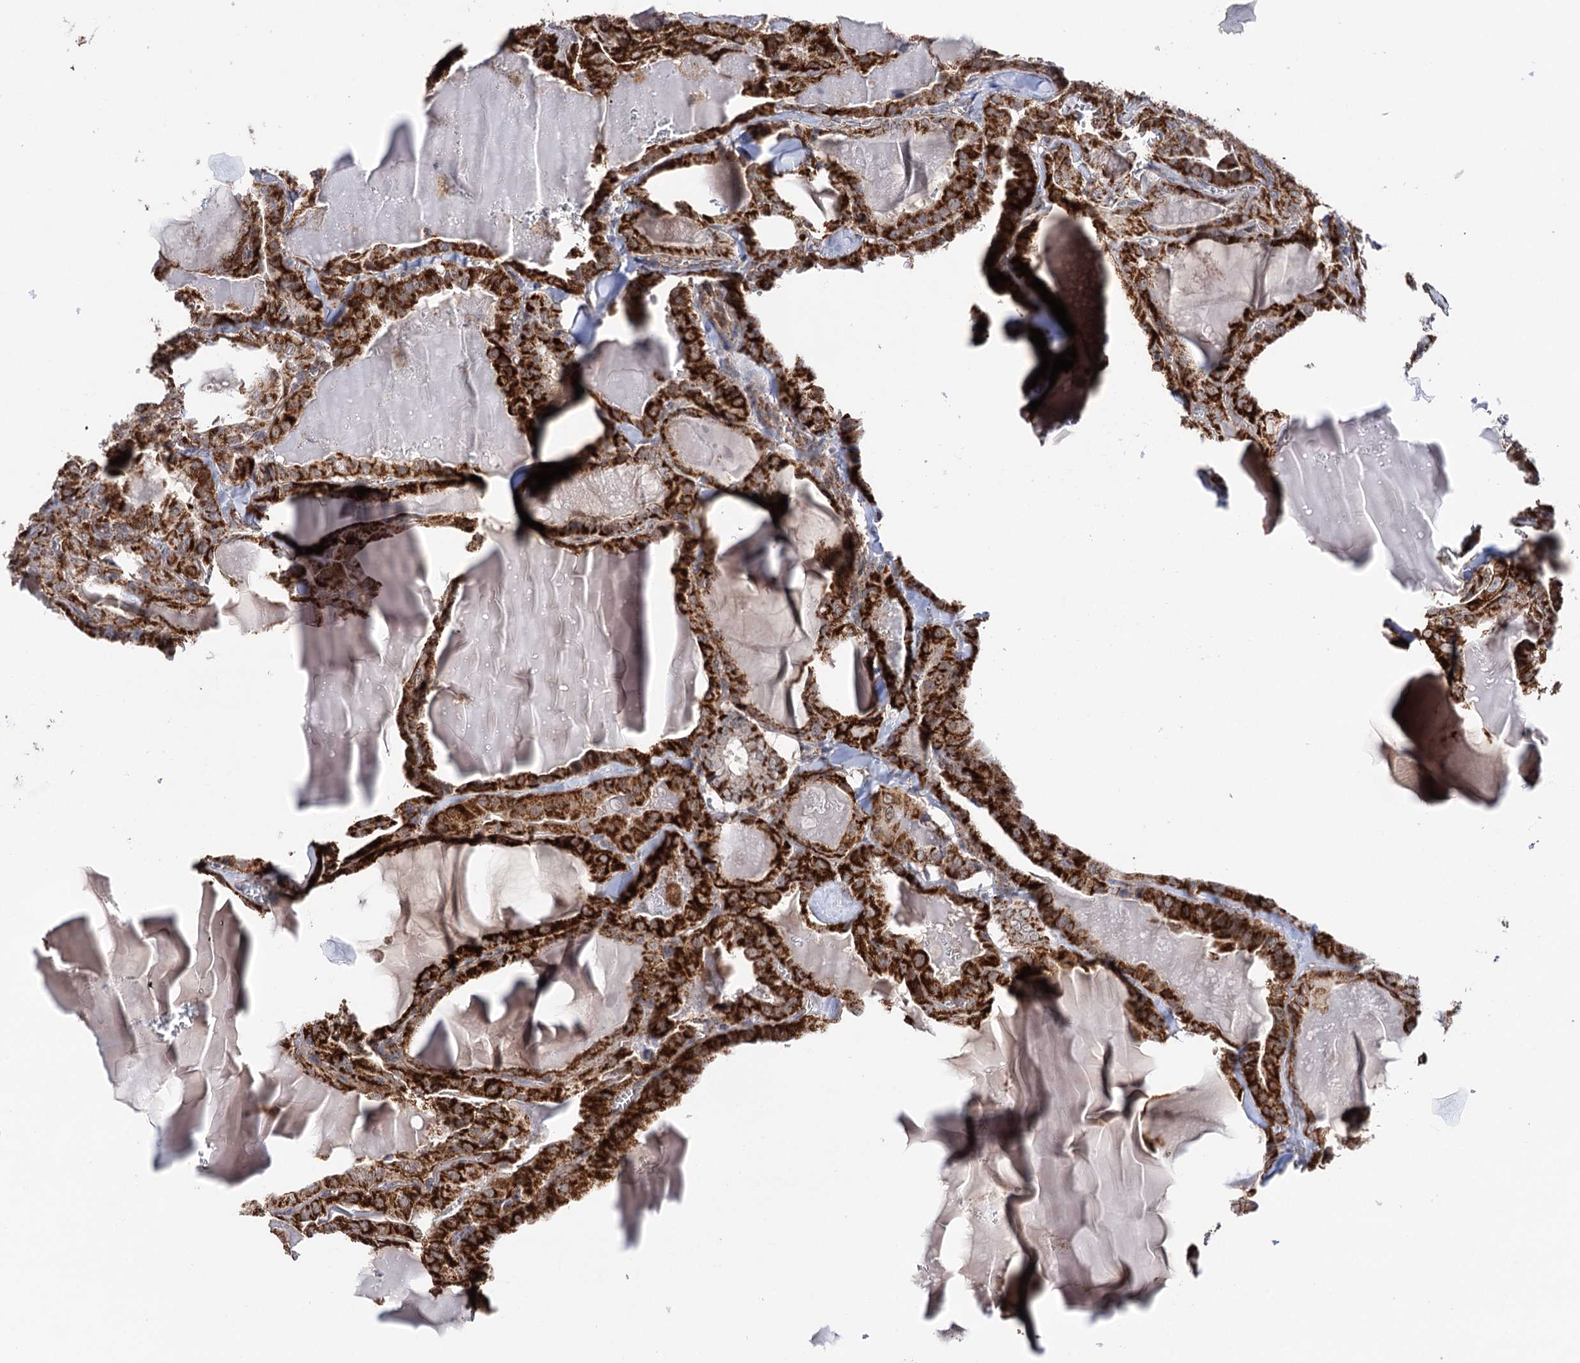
{"staining": {"intensity": "strong", "quantity": ">75%", "location": "cytoplasmic/membranous"}, "tissue": "thyroid cancer", "cell_type": "Tumor cells", "image_type": "cancer", "snomed": [{"axis": "morphology", "description": "Papillary adenocarcinoma, NOS"}, {"axis": "topography", "description": "Thyroid gland"}], "caption": "Human thyroid papillary adenocarcinoma stained with a protein marker reveals strong staining in tumor cells.", "gene": "SUCLA2", "patient": {"sex": "male", "age": 52}}